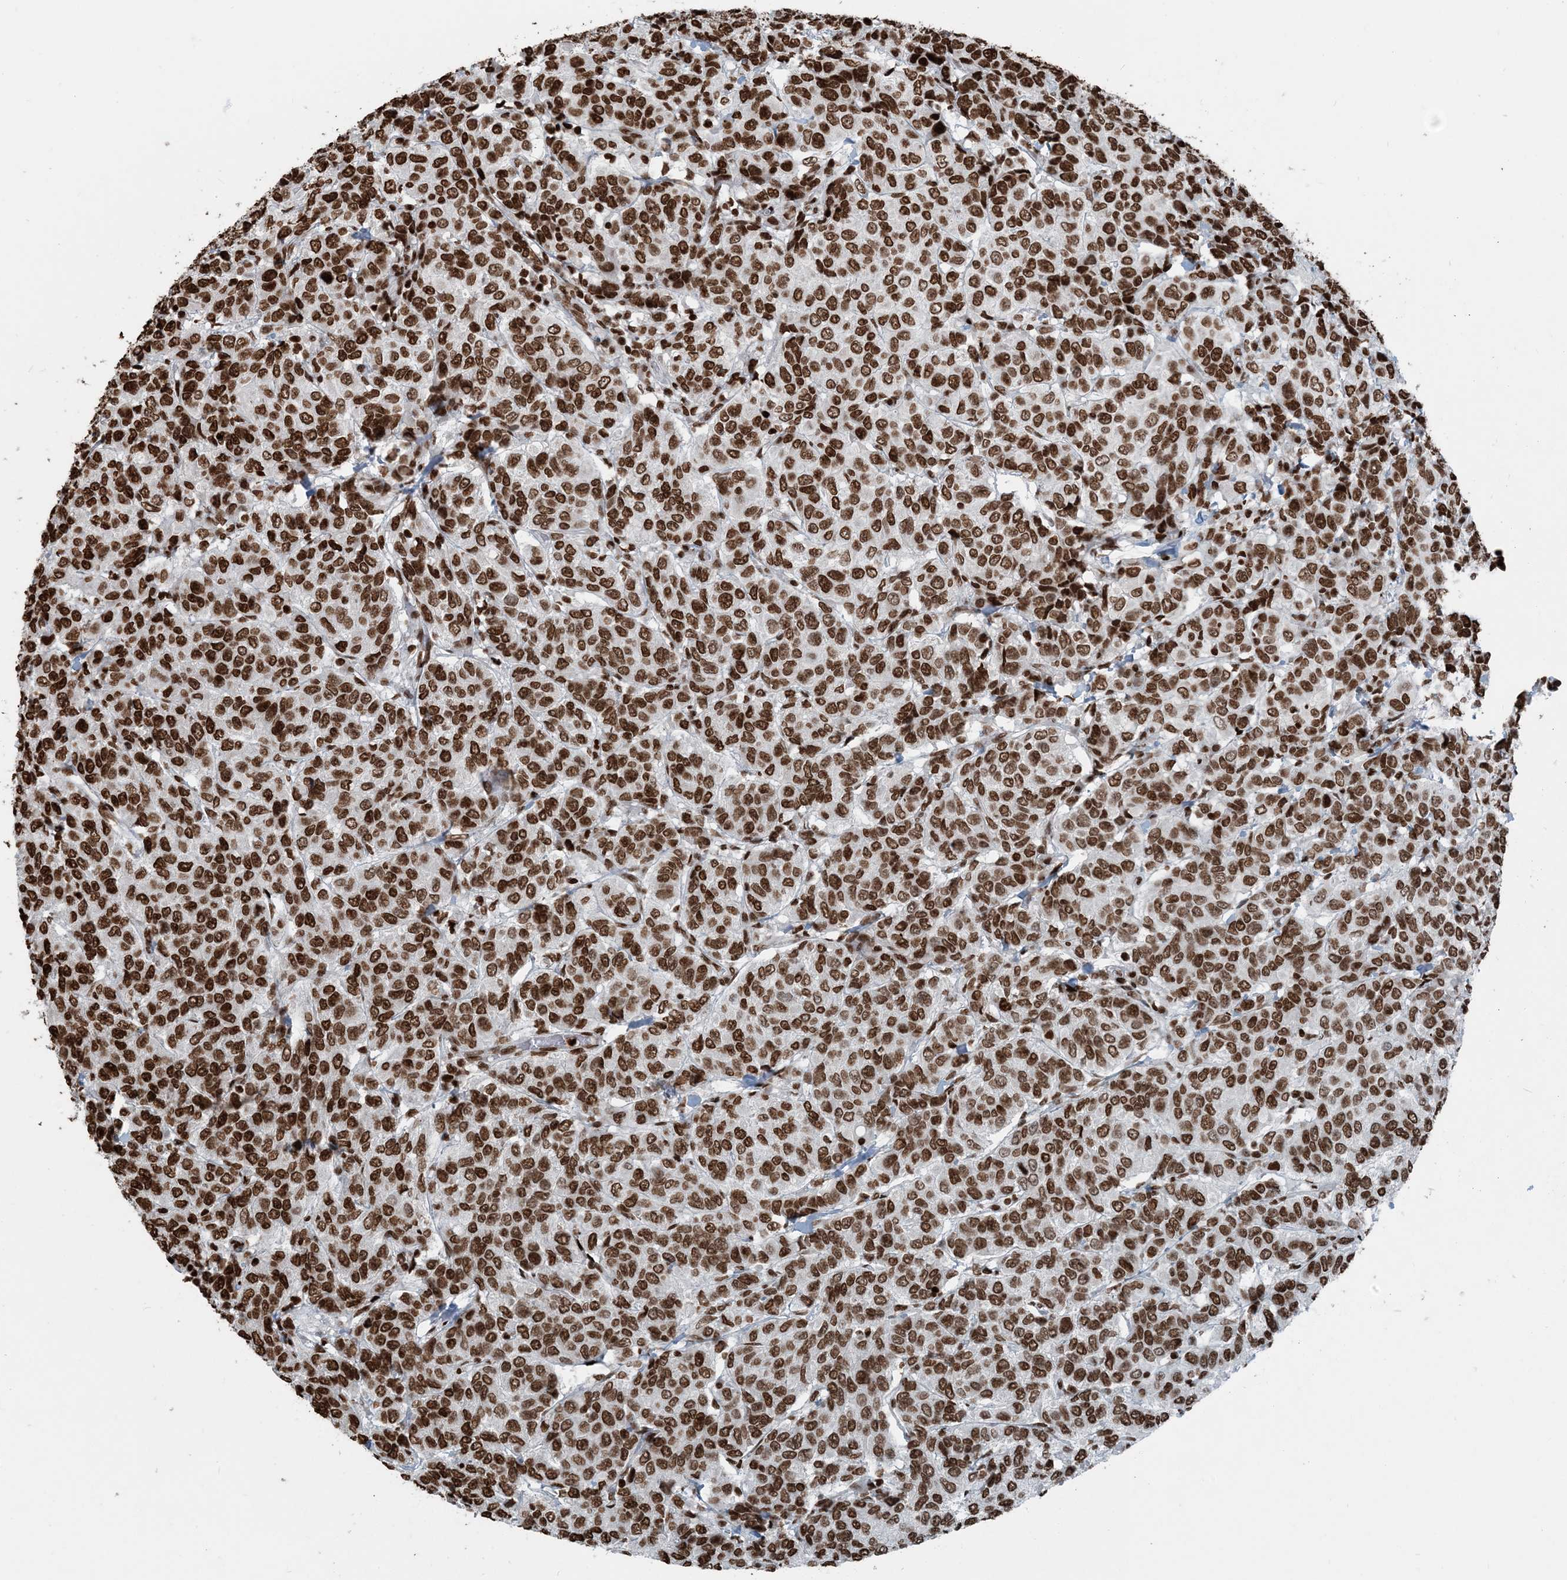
{"staining": {"intensity": "strong", "quantity": ">75%", "location": "nuclear"}, "tissue": "breast cancer", "cell_type": "Tumor cells", "image_type": "cancer", "snomed": [{"axis": "morphology", "description": "Duct carcinoma"}, {"axis": "topography", "description": "Breast"}], "caption": "An immunohistochemistry (IHC) photomicrograph of tumor tissue is shown. Protein staining in brown highlights strong nuclear positivity in breast intraductal carcinoma within tumor cells.", "gene": "H3-3B", "patient": {"sex": "female", "age": 55}}